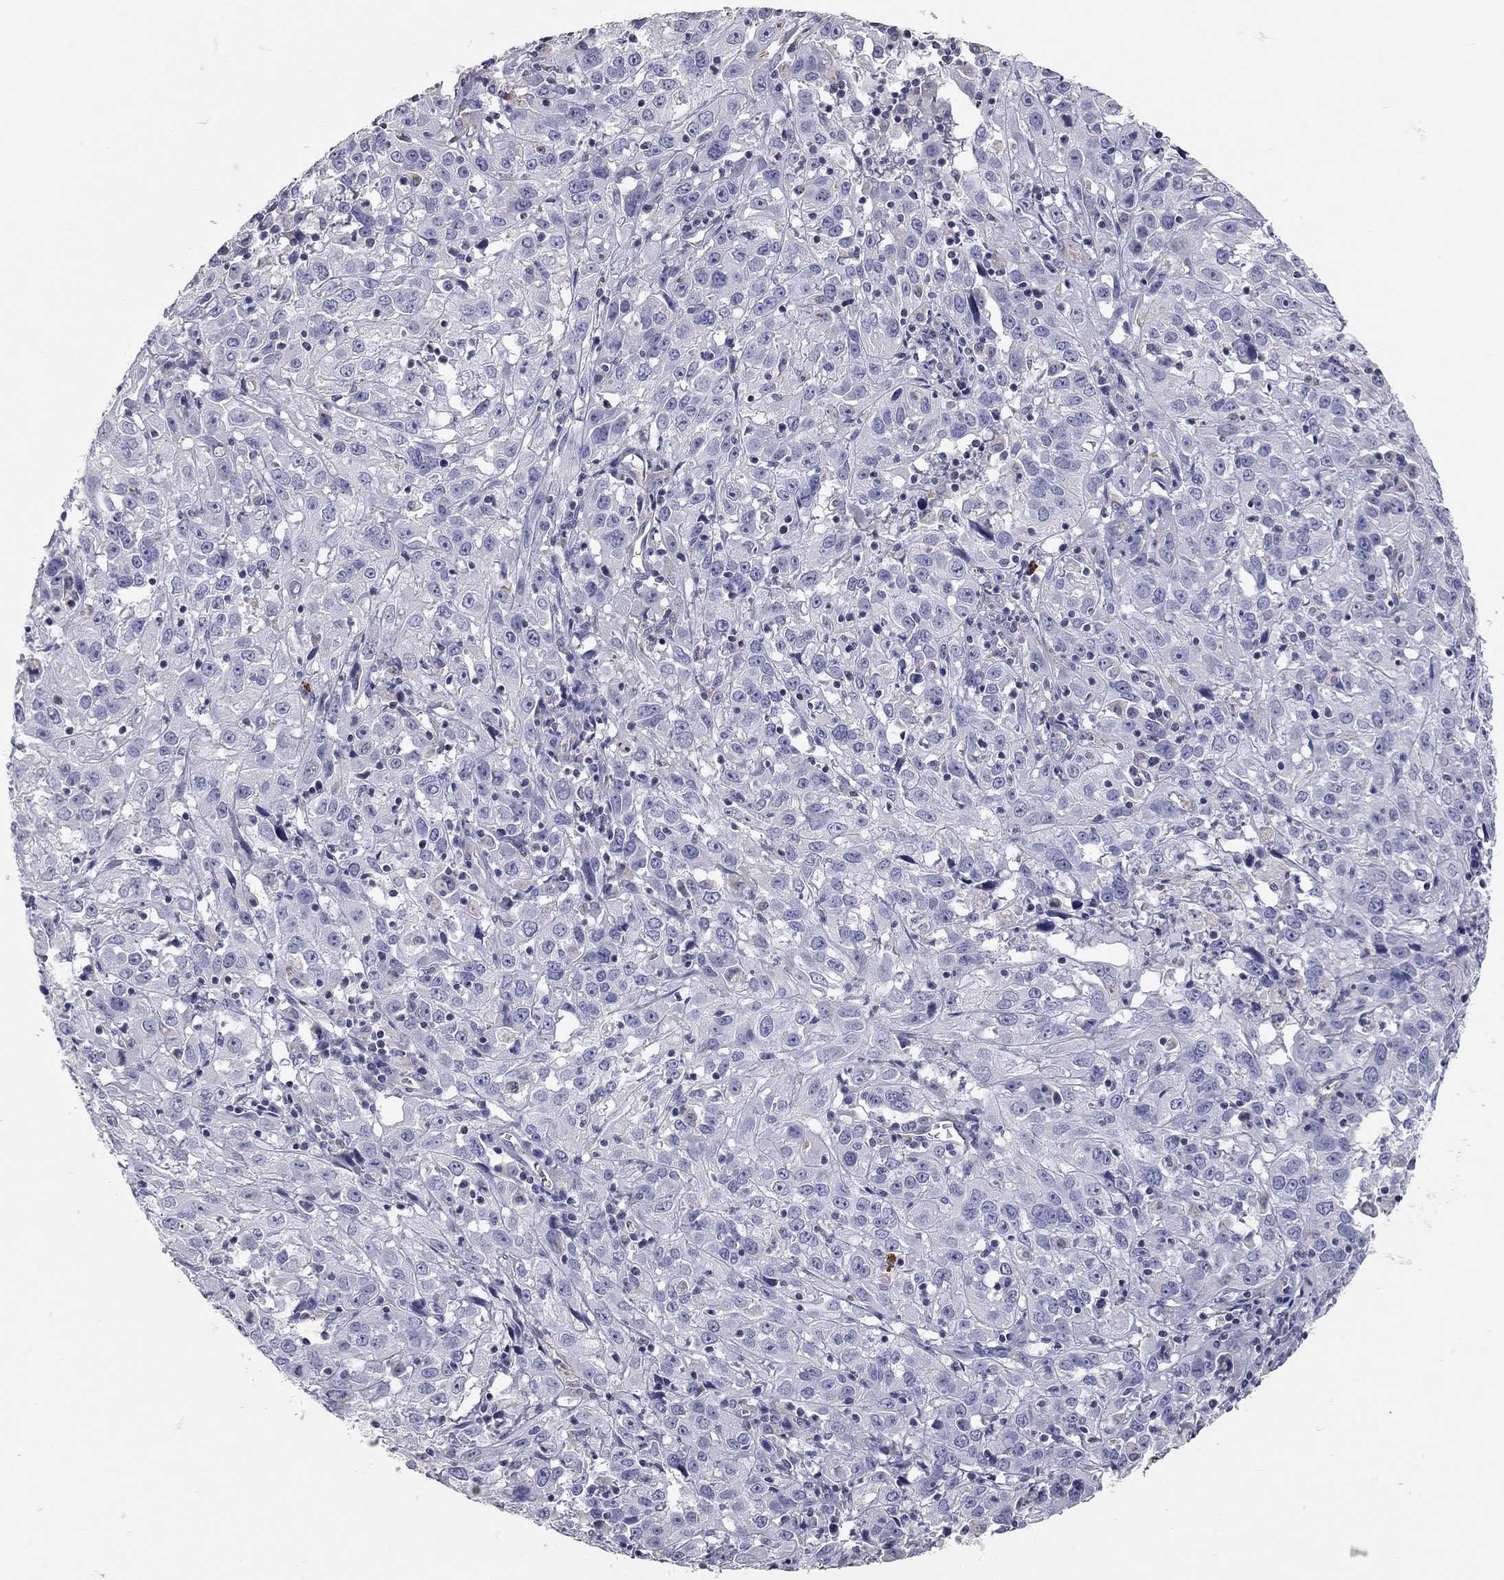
{"staining": {"intensity": "negative", "quantity": "none", "location": "none"}, "tissue": "cervical cancer", "cell_type": "Tumor cells", "image_type": "cancer", "snomed": [{"axis": "morphology", "description": "Squamous cell carcinoma, NOS"}, {"axis": "topography", "description": "Cervix"}], "caption": "Histopathology image shows no protein positivity in tumor cells of cervical cancer tissue.", "gene": "C10orf90", "patient": {"sex": "female", "age": 32}}